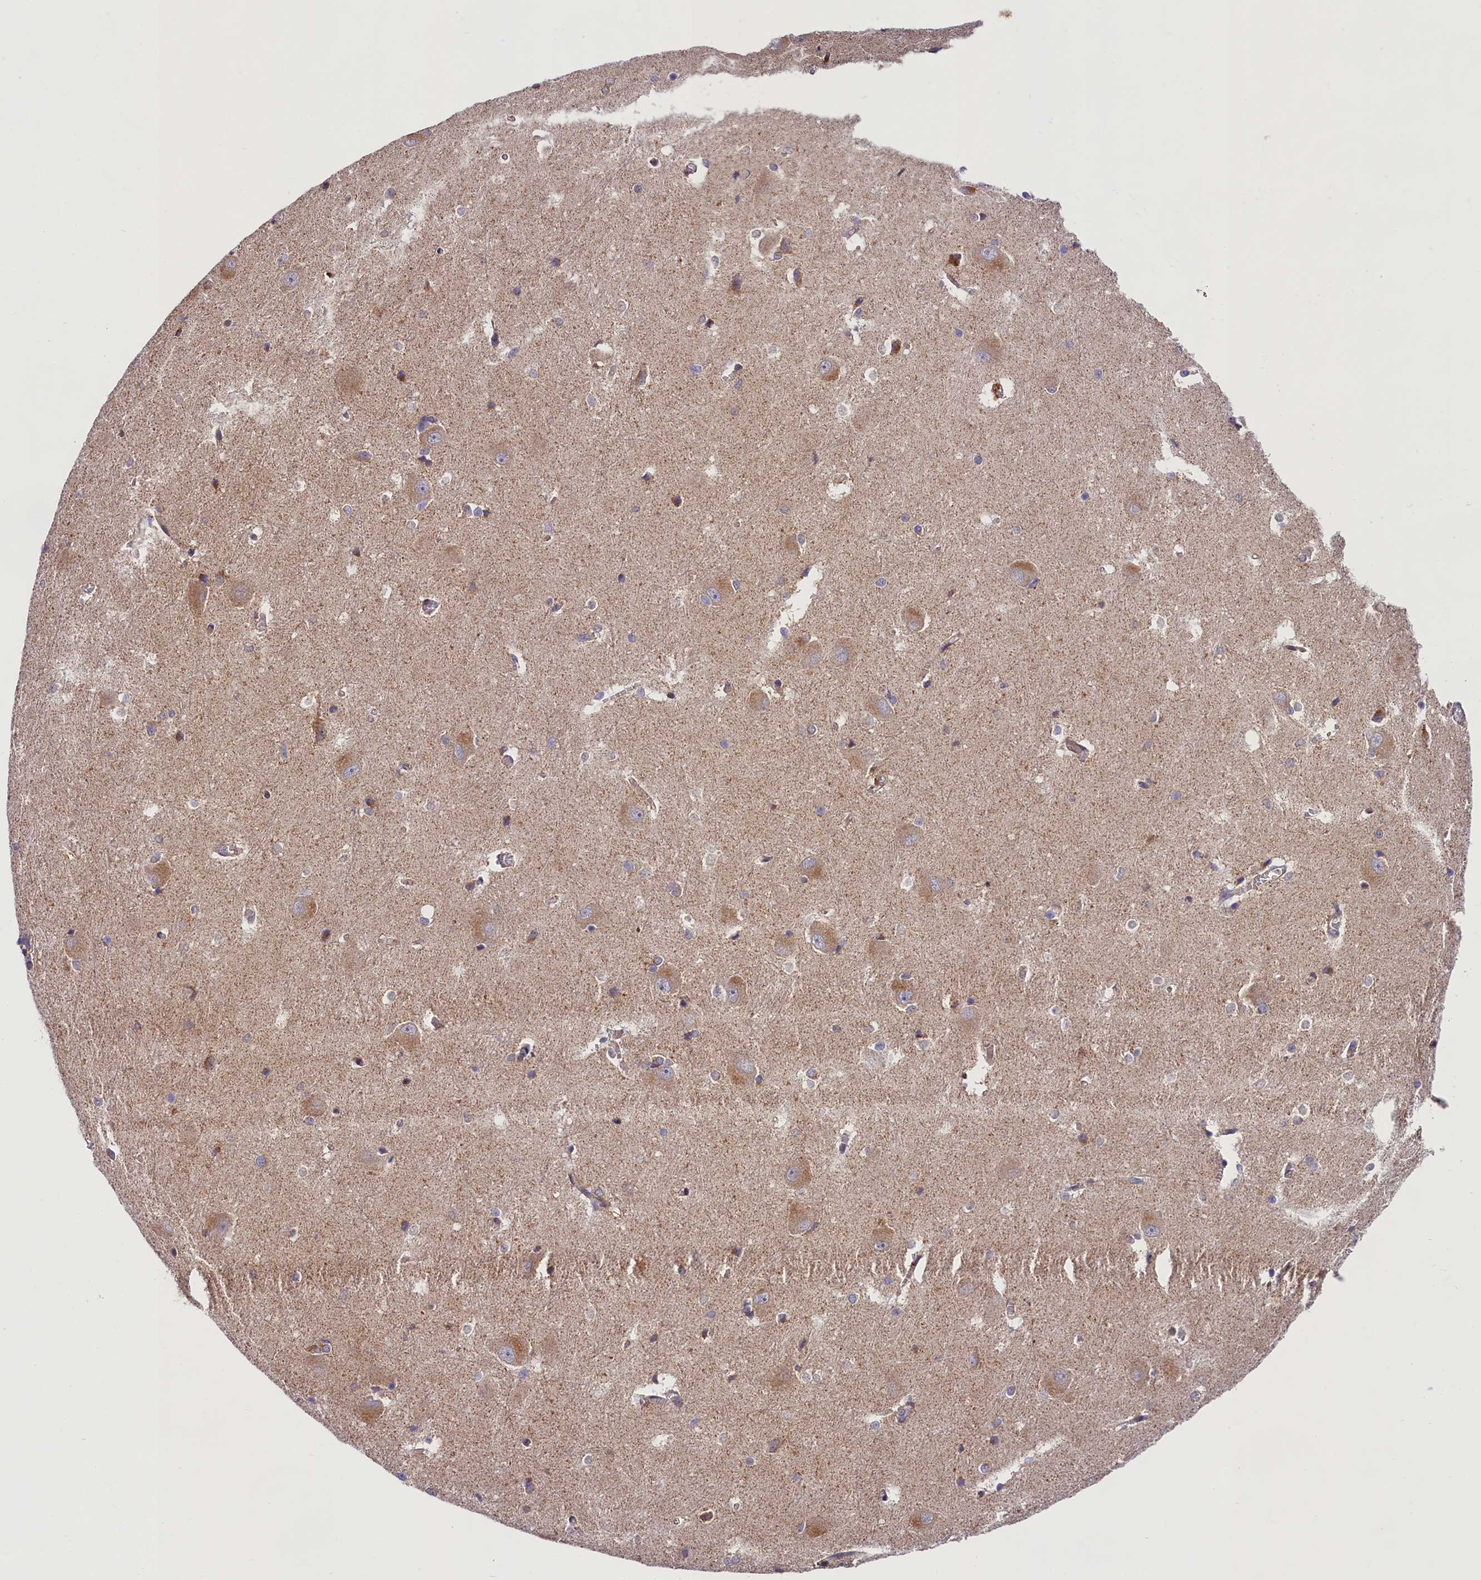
{"staining": {"intensity": "weak", "quantity": "25%-75%", "location": "cytoplasmic/membranous"}, "tissue": "caudate", "cell_type": "Glial cells", "image_type": "normal", "snomed": [{"axis": "morphology", "description": "Normal tissue, NOS"}, {"axis": "topography", "description": "Lateral ventricle wall"}], "caption": "IHC histopathology image of benign caudate: caudate stained using immunohistochemistry demonstrates low levels of weak protein expression localized specifically in the cytoplasmic/membranous of glial cells, appearing as a cytoplasmic/membranous brown color.", "gene": "SPG11", "patient": {"sex": "male", "age": 37}}